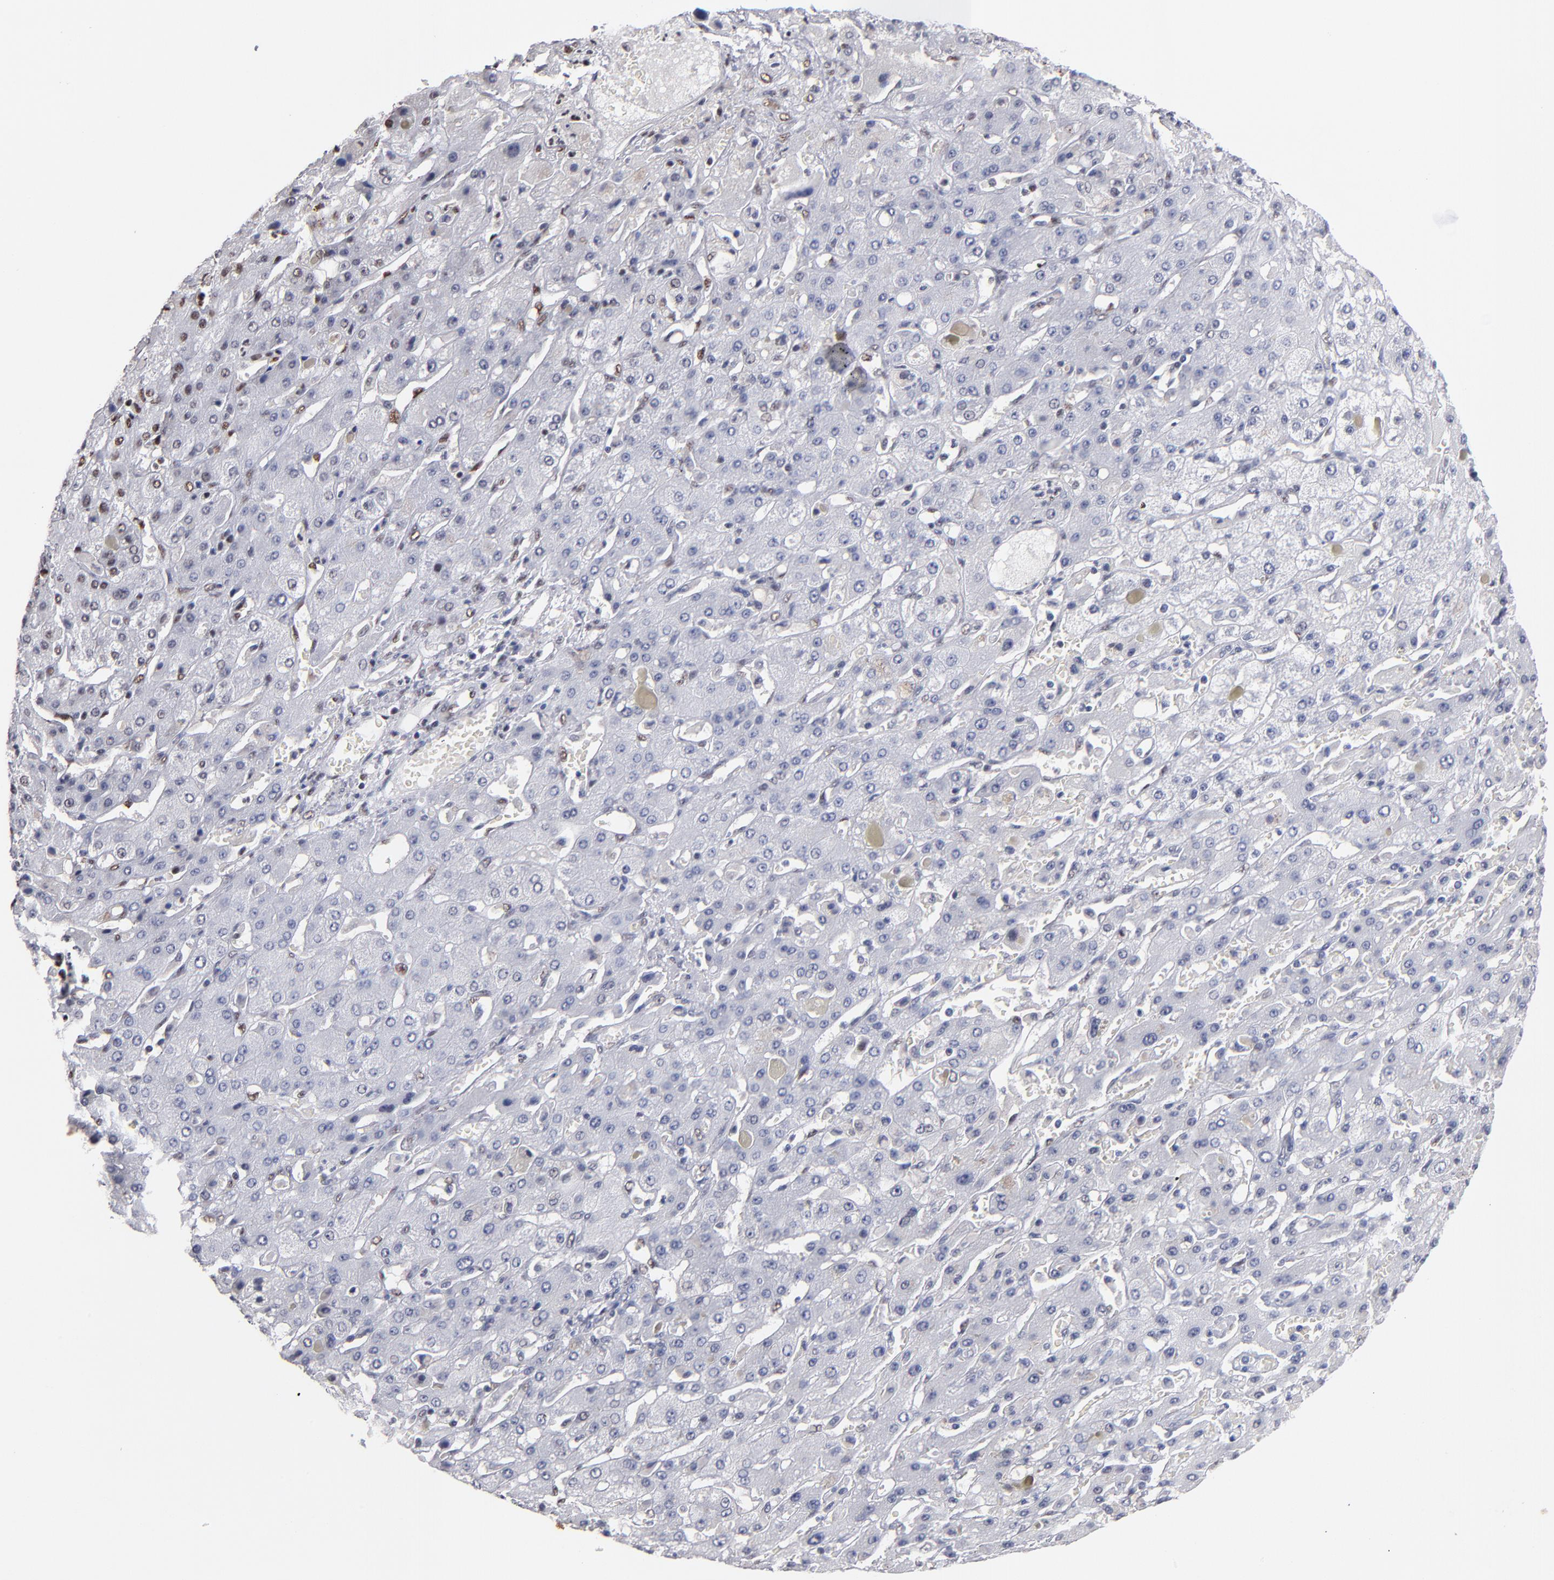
{"staining": {"intensity": "moderate", "quantity": "<25%", "location": "nuclear"}, "tissue": "liver cancer", "cell_type": "Tumor cells", "image_type": "cancer", "snomed": [{"axis": "morphology", "description": "Cholangiocarcinoma"}, {"axis": "topography", "description": "Liver"}], "caption": "There is low levels of moderate nuclear expression in tumor cells of liver cancer (cholangiocarcinoma), as demonstrated by immunohistochemical staining (brown color).", "gene": "MN1", "patient": {"sex": "female", "age": 52}}